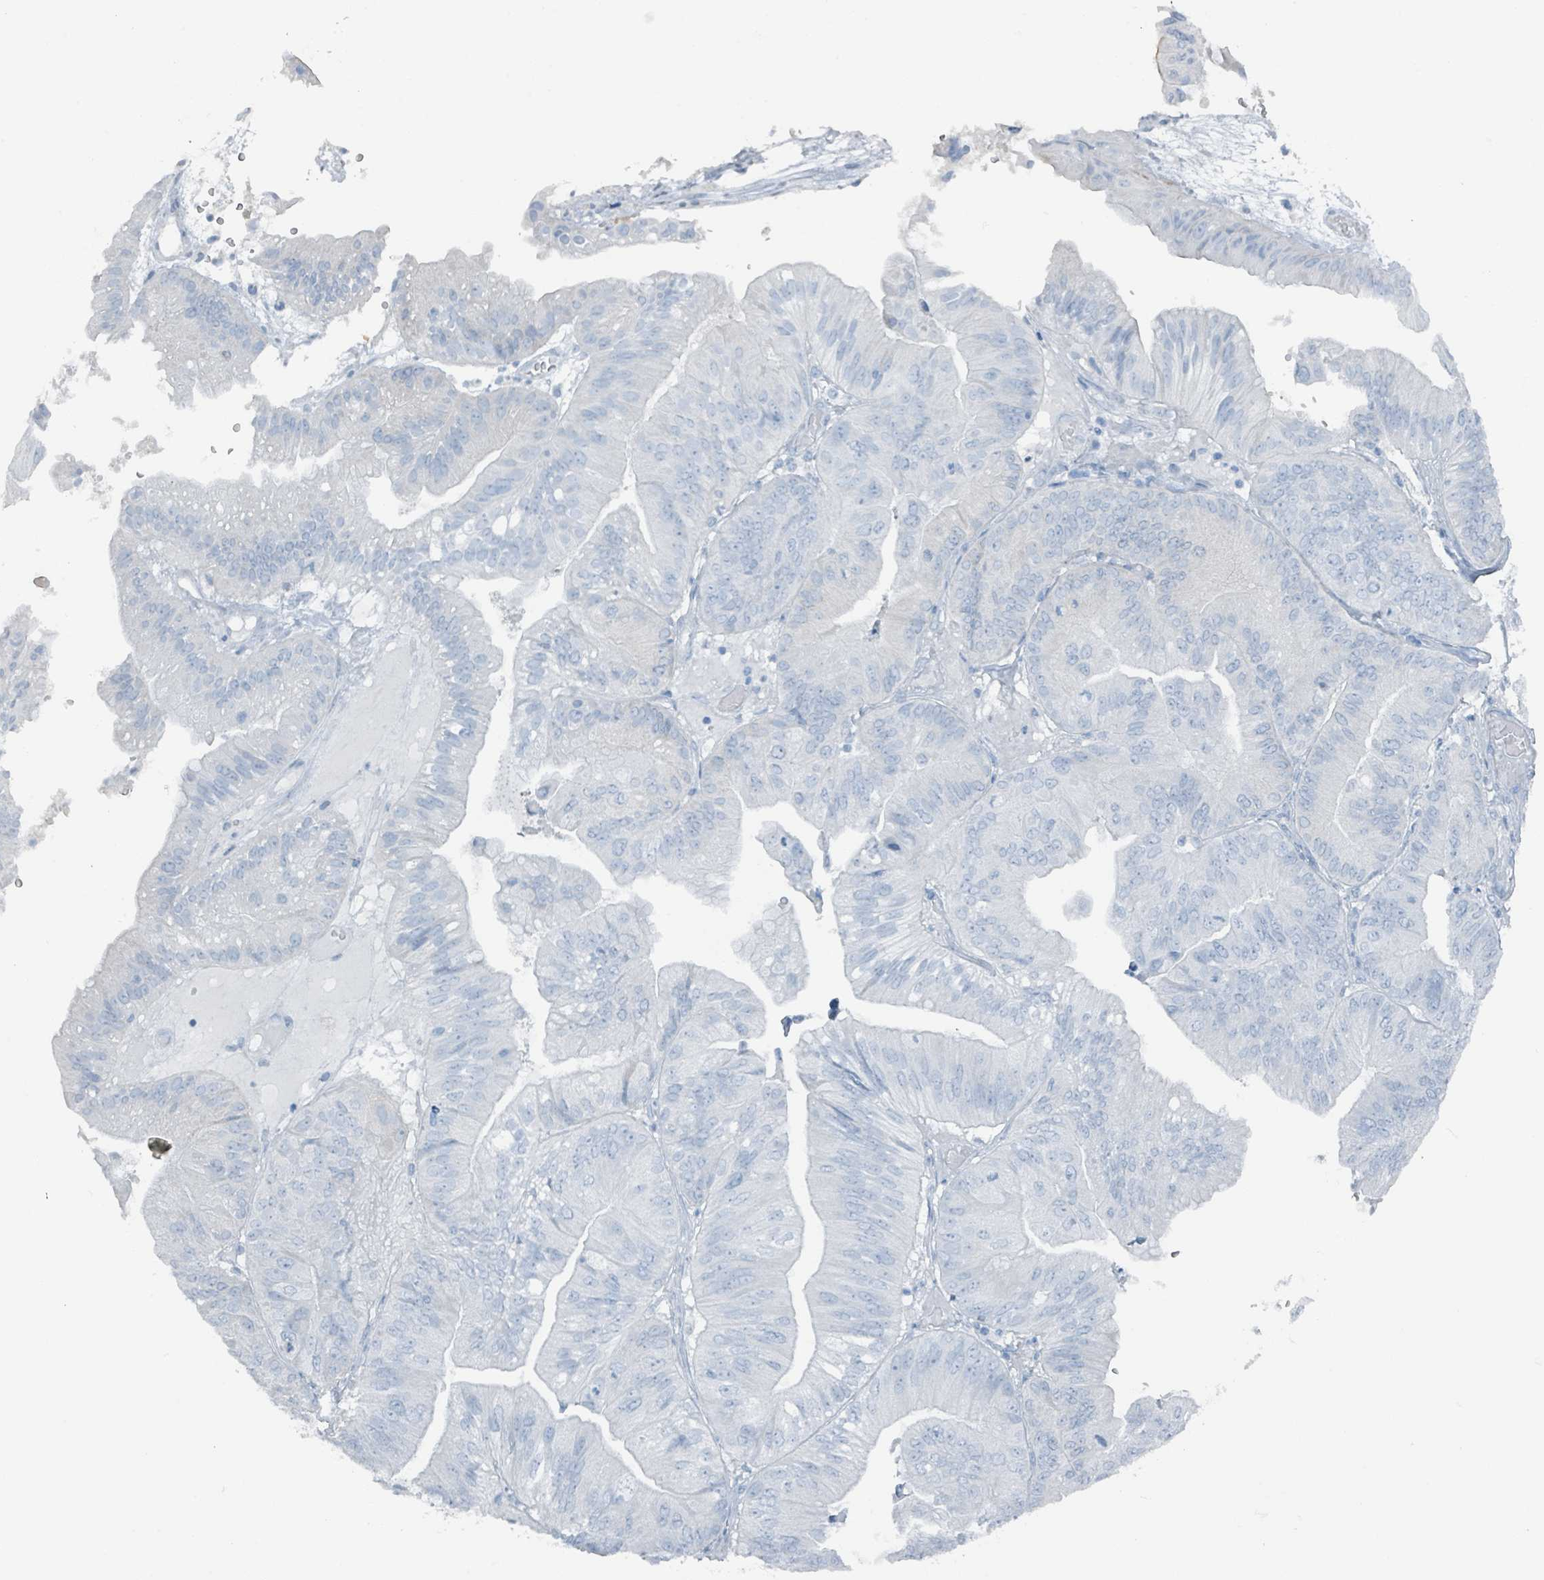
{"staining": {"intensity": "negative", "quantity": "none", "location": "none"}, "tissue": "ovarian cancer", "cell_type": "Tumor cells", "image_type": "cancer", "snomed": [{"axis": "morphology", "description": "Cystadenocarcinoma, mucinous, NOS"}, {"axis": "topography", "description": "Ovary"}], "caption": "Immunohistochemical staining of mucinous cystadenocarcinoma (ovarian) demonstrates no significant expression in tumor cells.", "gene": "GAMT", "patient": {"sex": "female", "age": 61}}